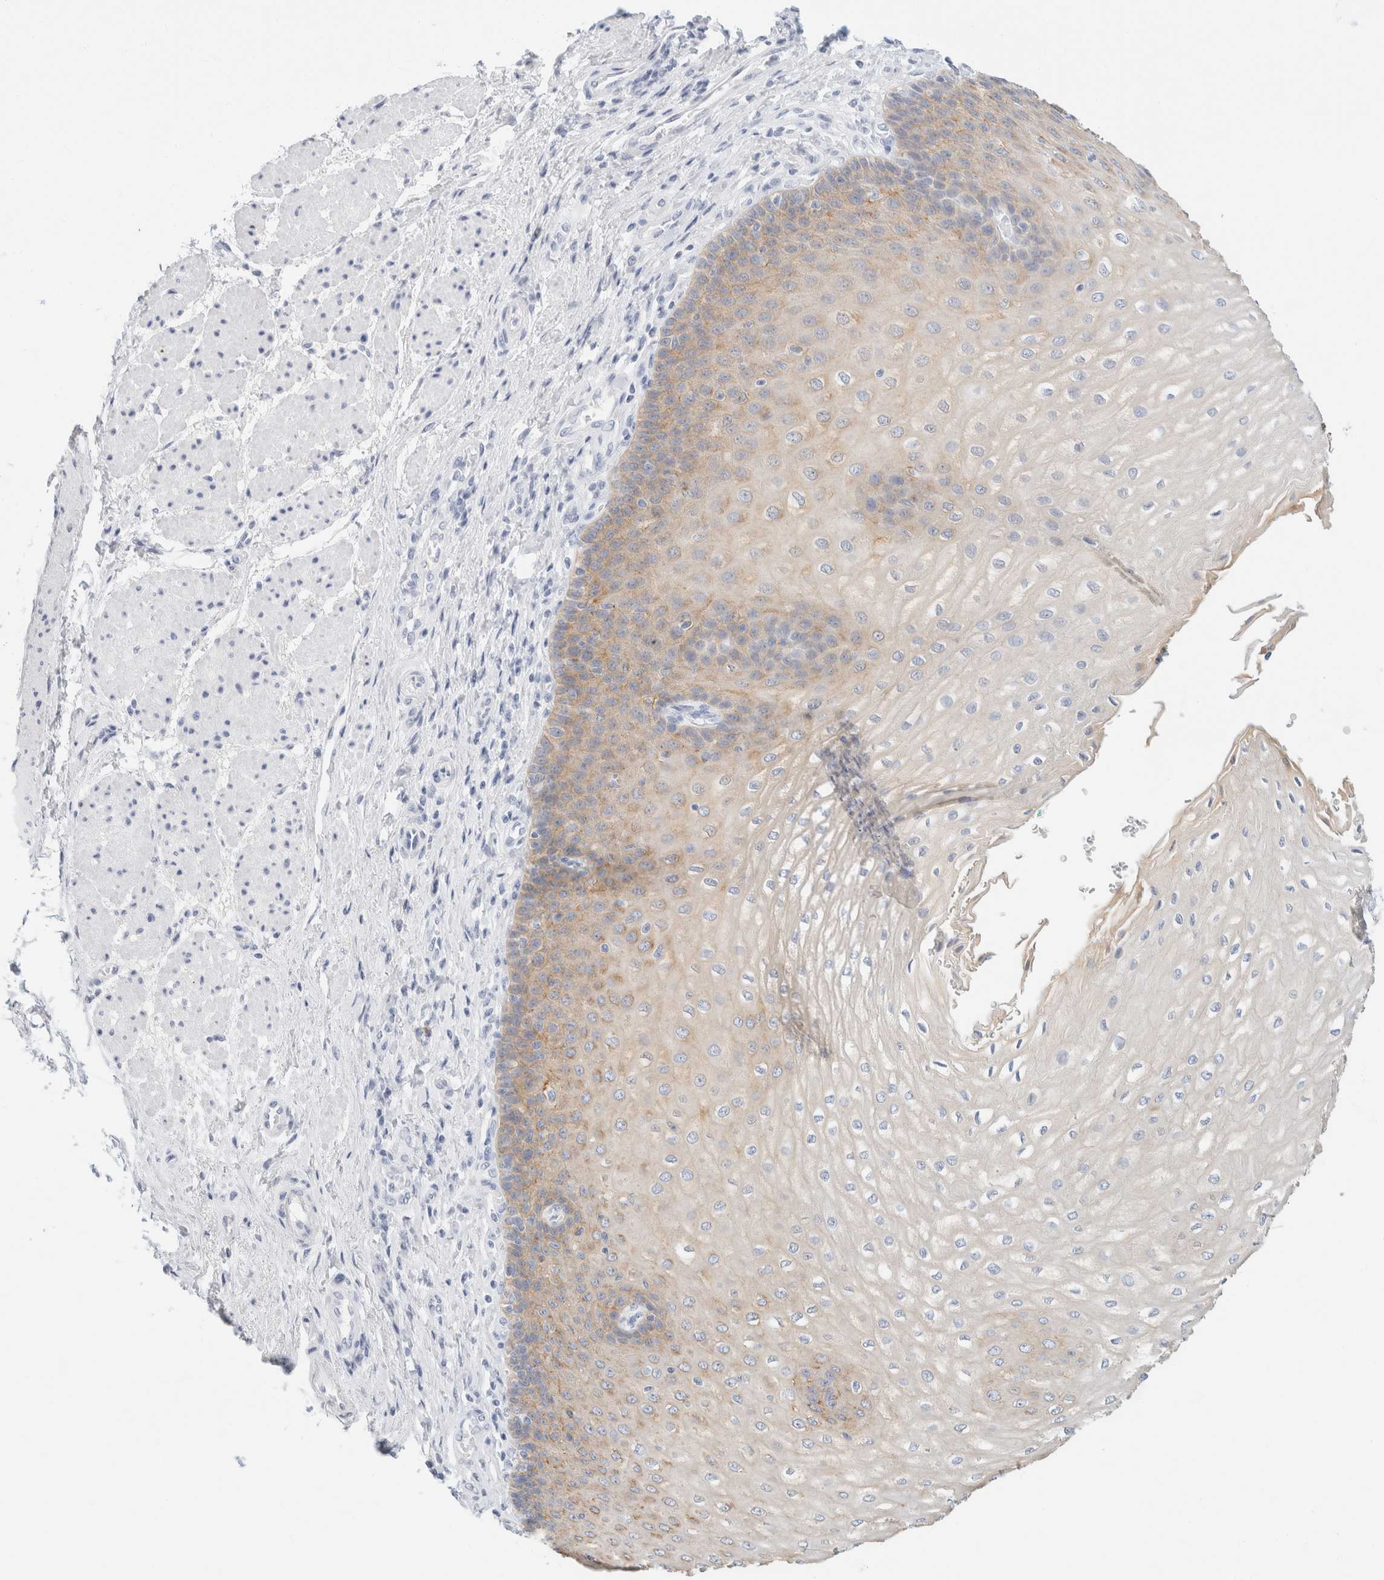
{"staining": {"intensity": "moderate", "quantity": "<25%", "location": "cytoplasmic/membranous"}, "tissue": "esophagus", "cell_type": "Squamous epithelial cells", "image_type": "normal", "snomed": [{"axis": "morphology", "description": "Normal tissue, NOS"}, {"axis": "topography", "description": "Esophagus"}], "caption": "Squamous epithelial cells show low levels of moderate cytoplasmic/membranous expression in approximately <25% of cells in normal esophagus.", "gene": "KRT20", "patient": {"sex": "male", "age": 54}}